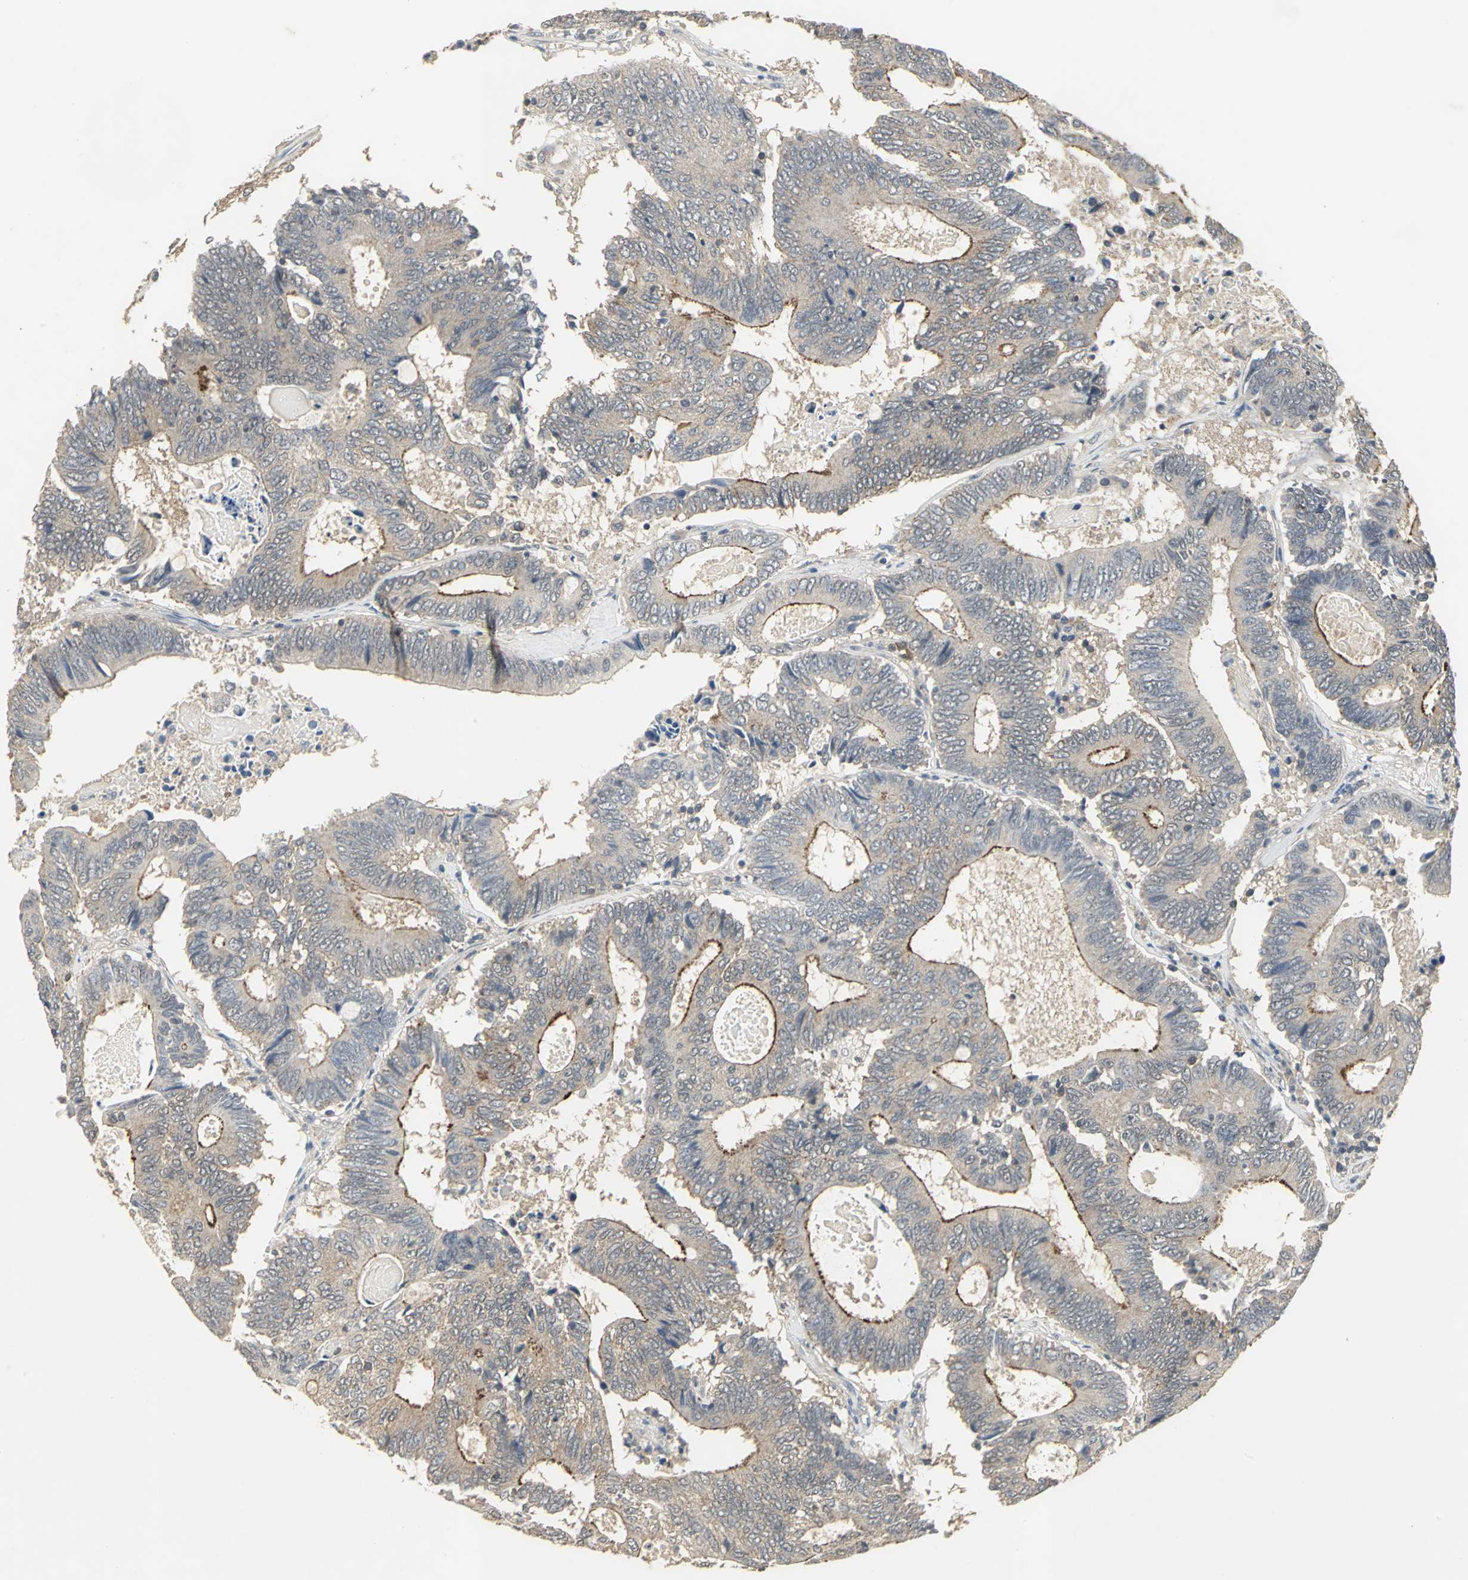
{"staining": {"intensity": "weak", "quantity": ">75%", "location": "cytoplasmic/membranous"}, "tissue": "colorectal cancer", "cell_type": "Tumor cells", "image_type": "cancer", "snomed": [{"axis": "morphology", "description": "Adenocarcinoma, NOS"}, {"axis": "topography", "description": "Colon"}], "caption": "Colorectal cancer (adenocarcinoma) stained for a protein (brown) displays weak cytoplasmic/membranous positive staining in approximately >75% of tumor cells.", "gene": "KEAP1", "patient": {"sex": "female", "age": 78}}